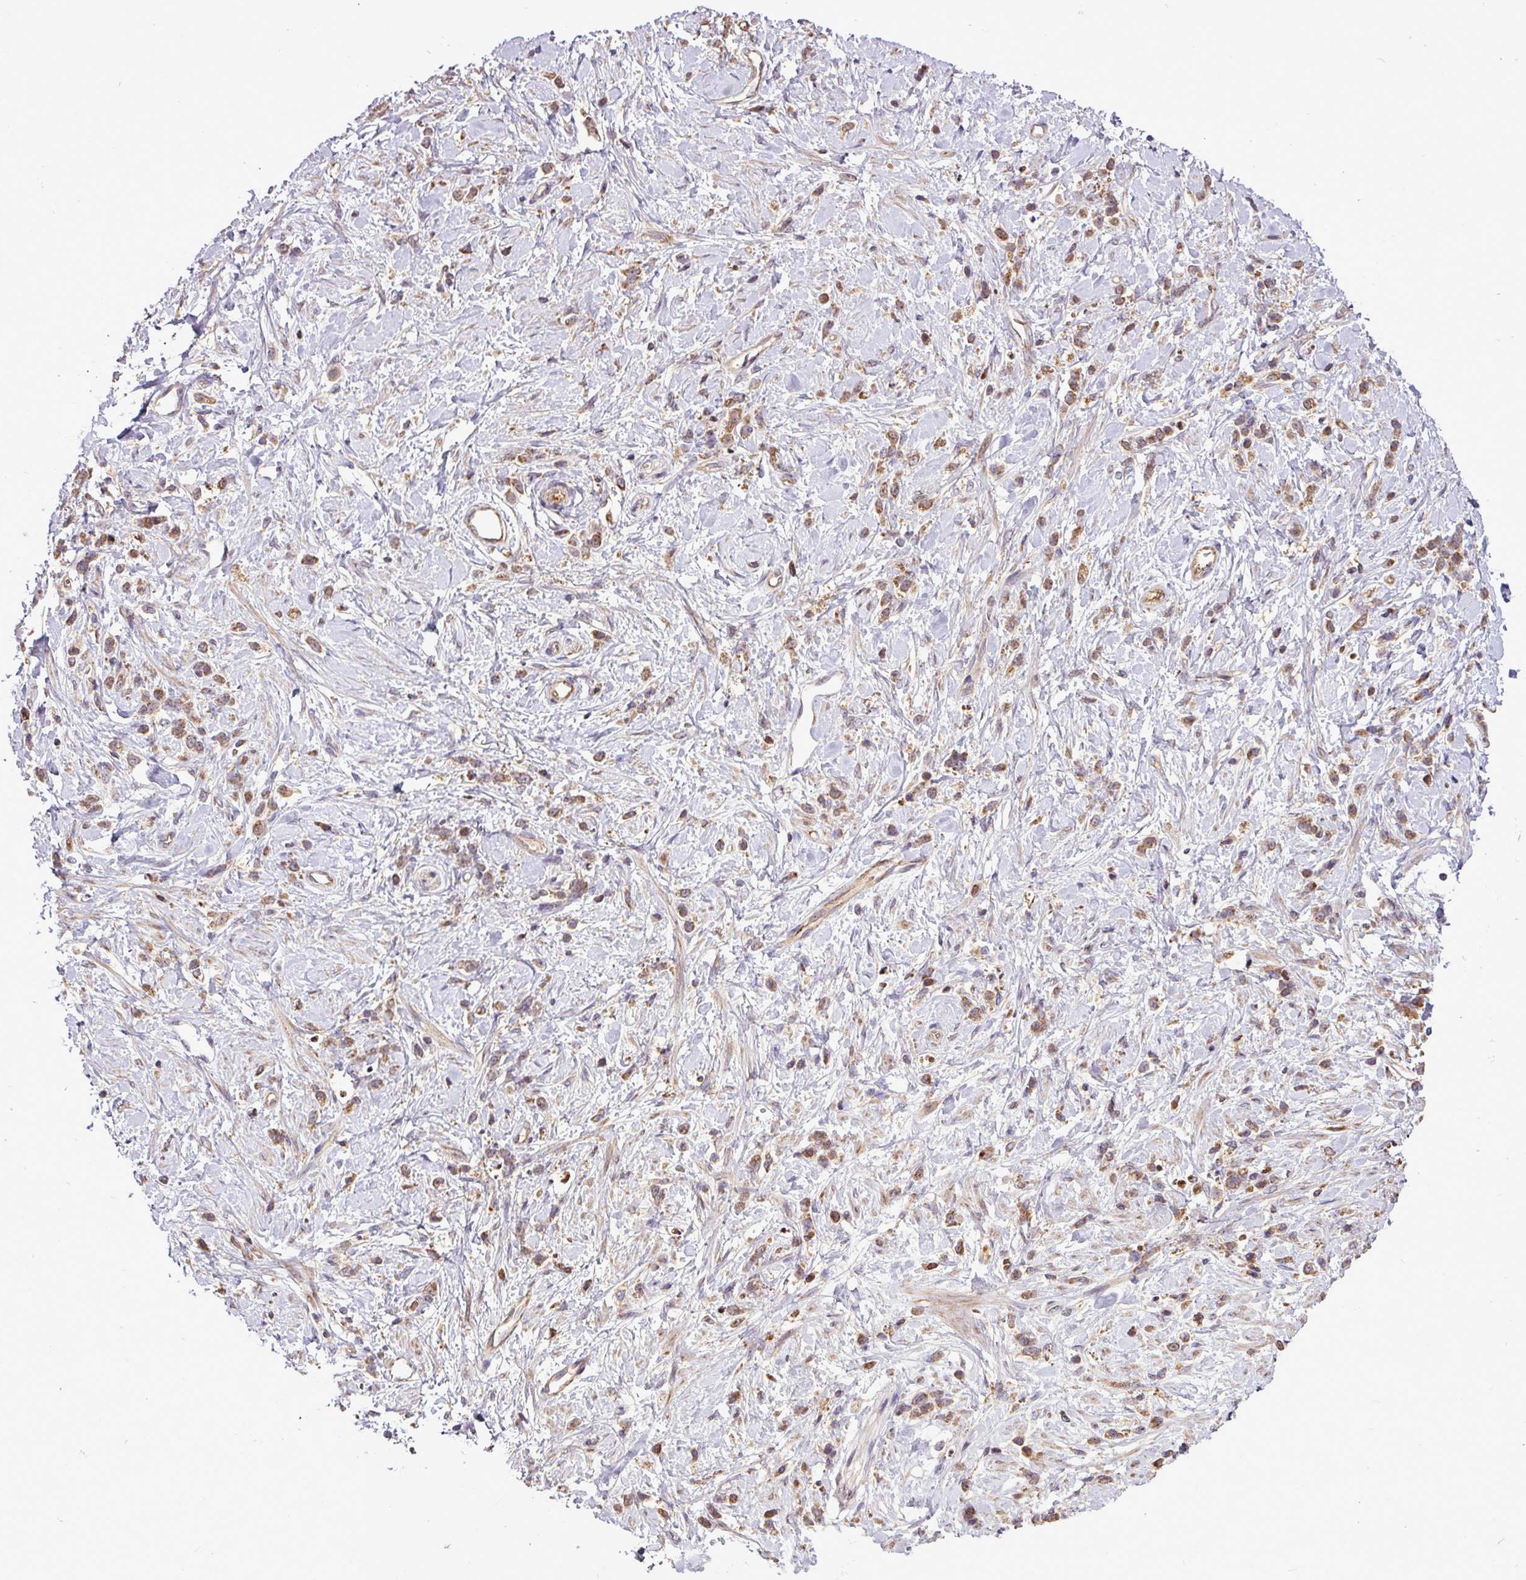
{"staining": {"intensity": "moderate", "quantity": ">75%", "location": "cytoplasmic/membranous"}, "tissue": "stomach cancer", "cell_type": "Tumor cells", "image_type": "cancer", "snomed": [{"axis": "morphology", "description": "Adenocarcinoma, NOS"}, {"axis": "topography", "description": "Stomach"}], "caption": "High-power microscopy captured an IHC histopathology image of stomach adenocarcinoma, revealing moderate cytoplasmic/membranous expression in approximately >75% of tumor cells.", "gene": "YPEL3", "patient": {"sex": "female", "age": 60}}